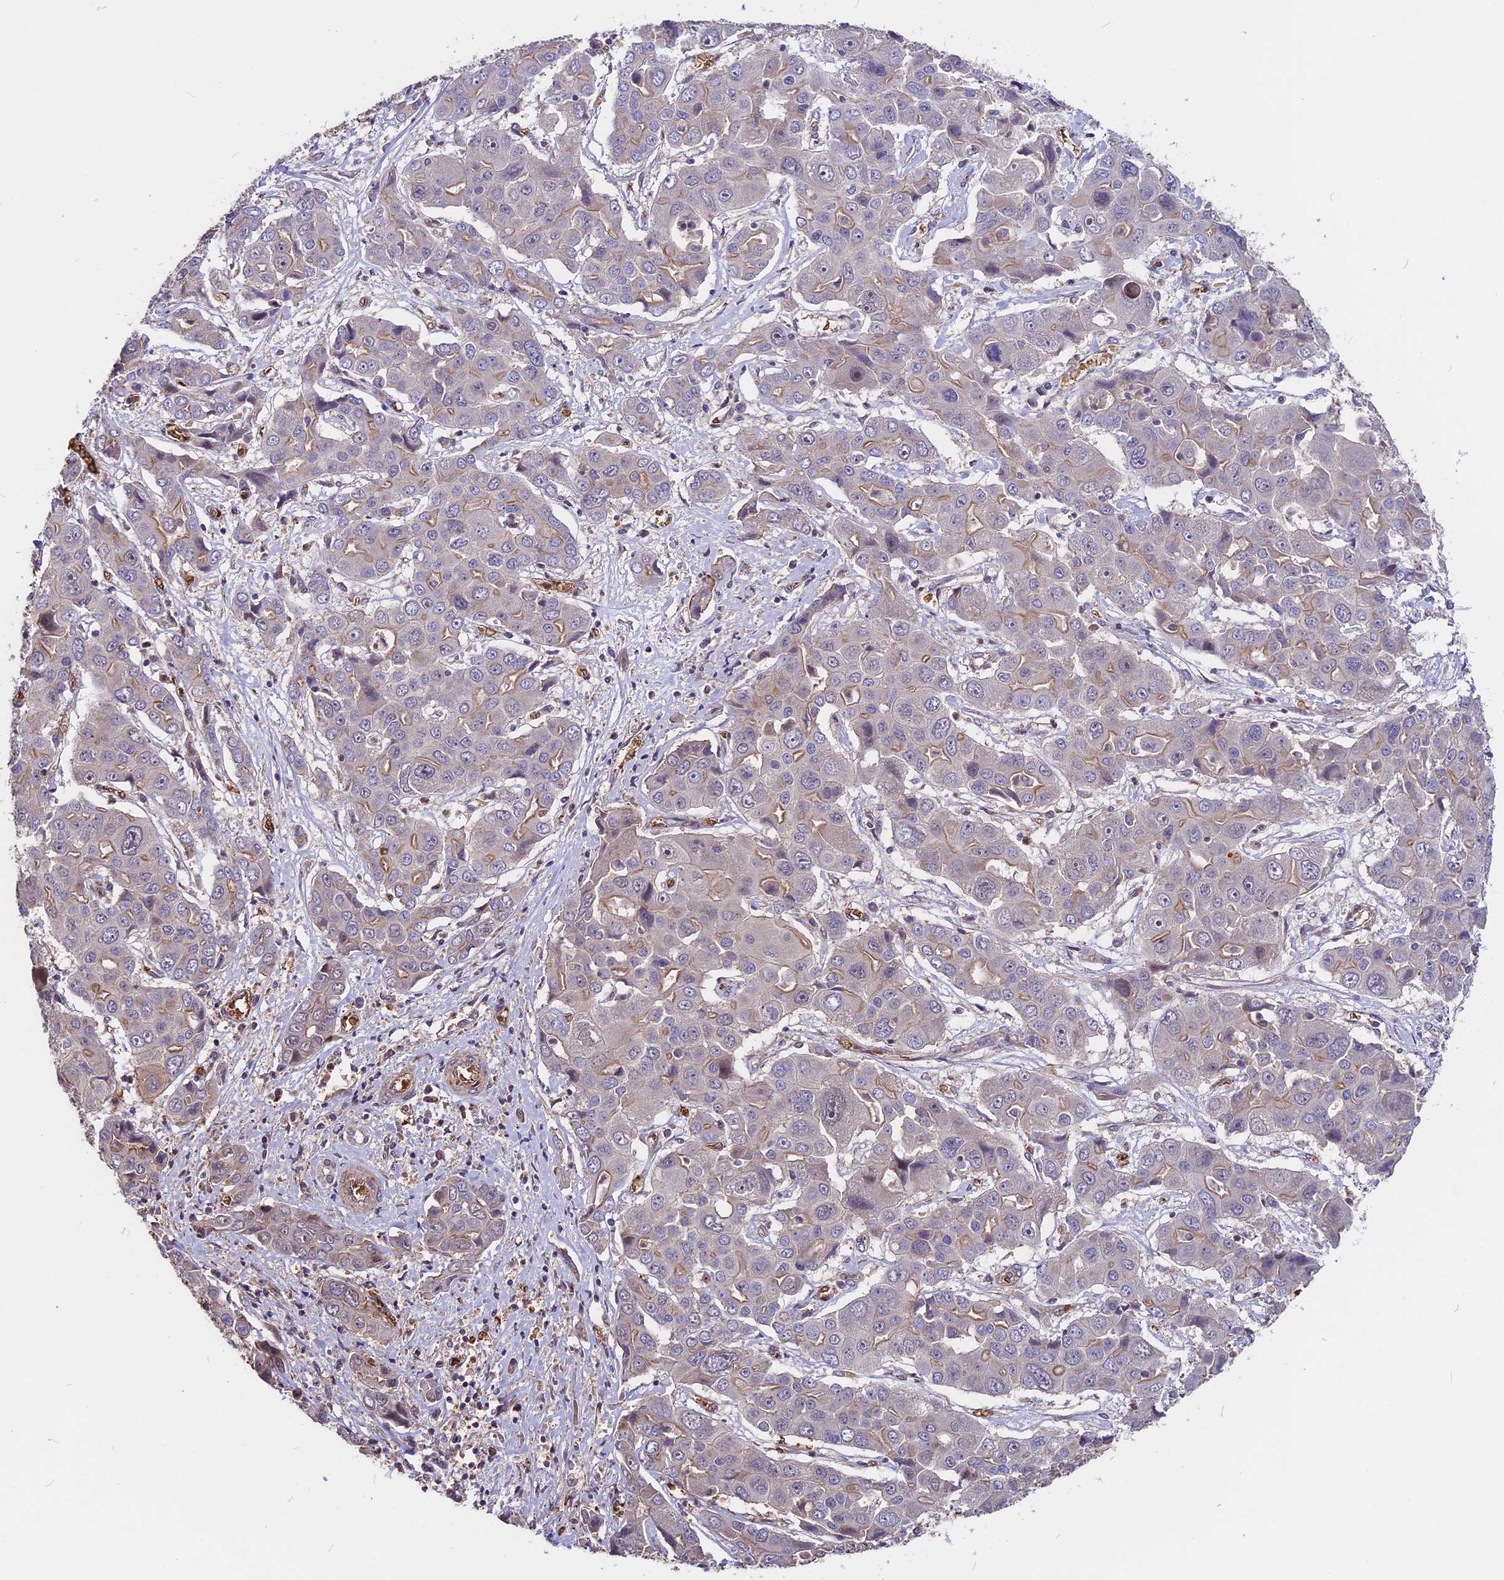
{"staining": {"intensity": "weak", "quantity": "<25%", "location": "cytoplasmic/membranous"}, "tissue": "liver cancer", "cell_type": "Tumor cells", "image_type": "cancer", "snomed": [{"axis": "morphology", "description": "Cholangiocarcinoma"}, {"axis": "topography", "description": "Liver"}], "caption": "IHC image of neoplastic tissue: liver cholangiocarcinoma stained with DAB (3,3'-diaminobenzidine) displays no significant protein positivity in tumor cells.", "gene": "ZC3H10", "patient": {"sex": "male", "age": 67}}